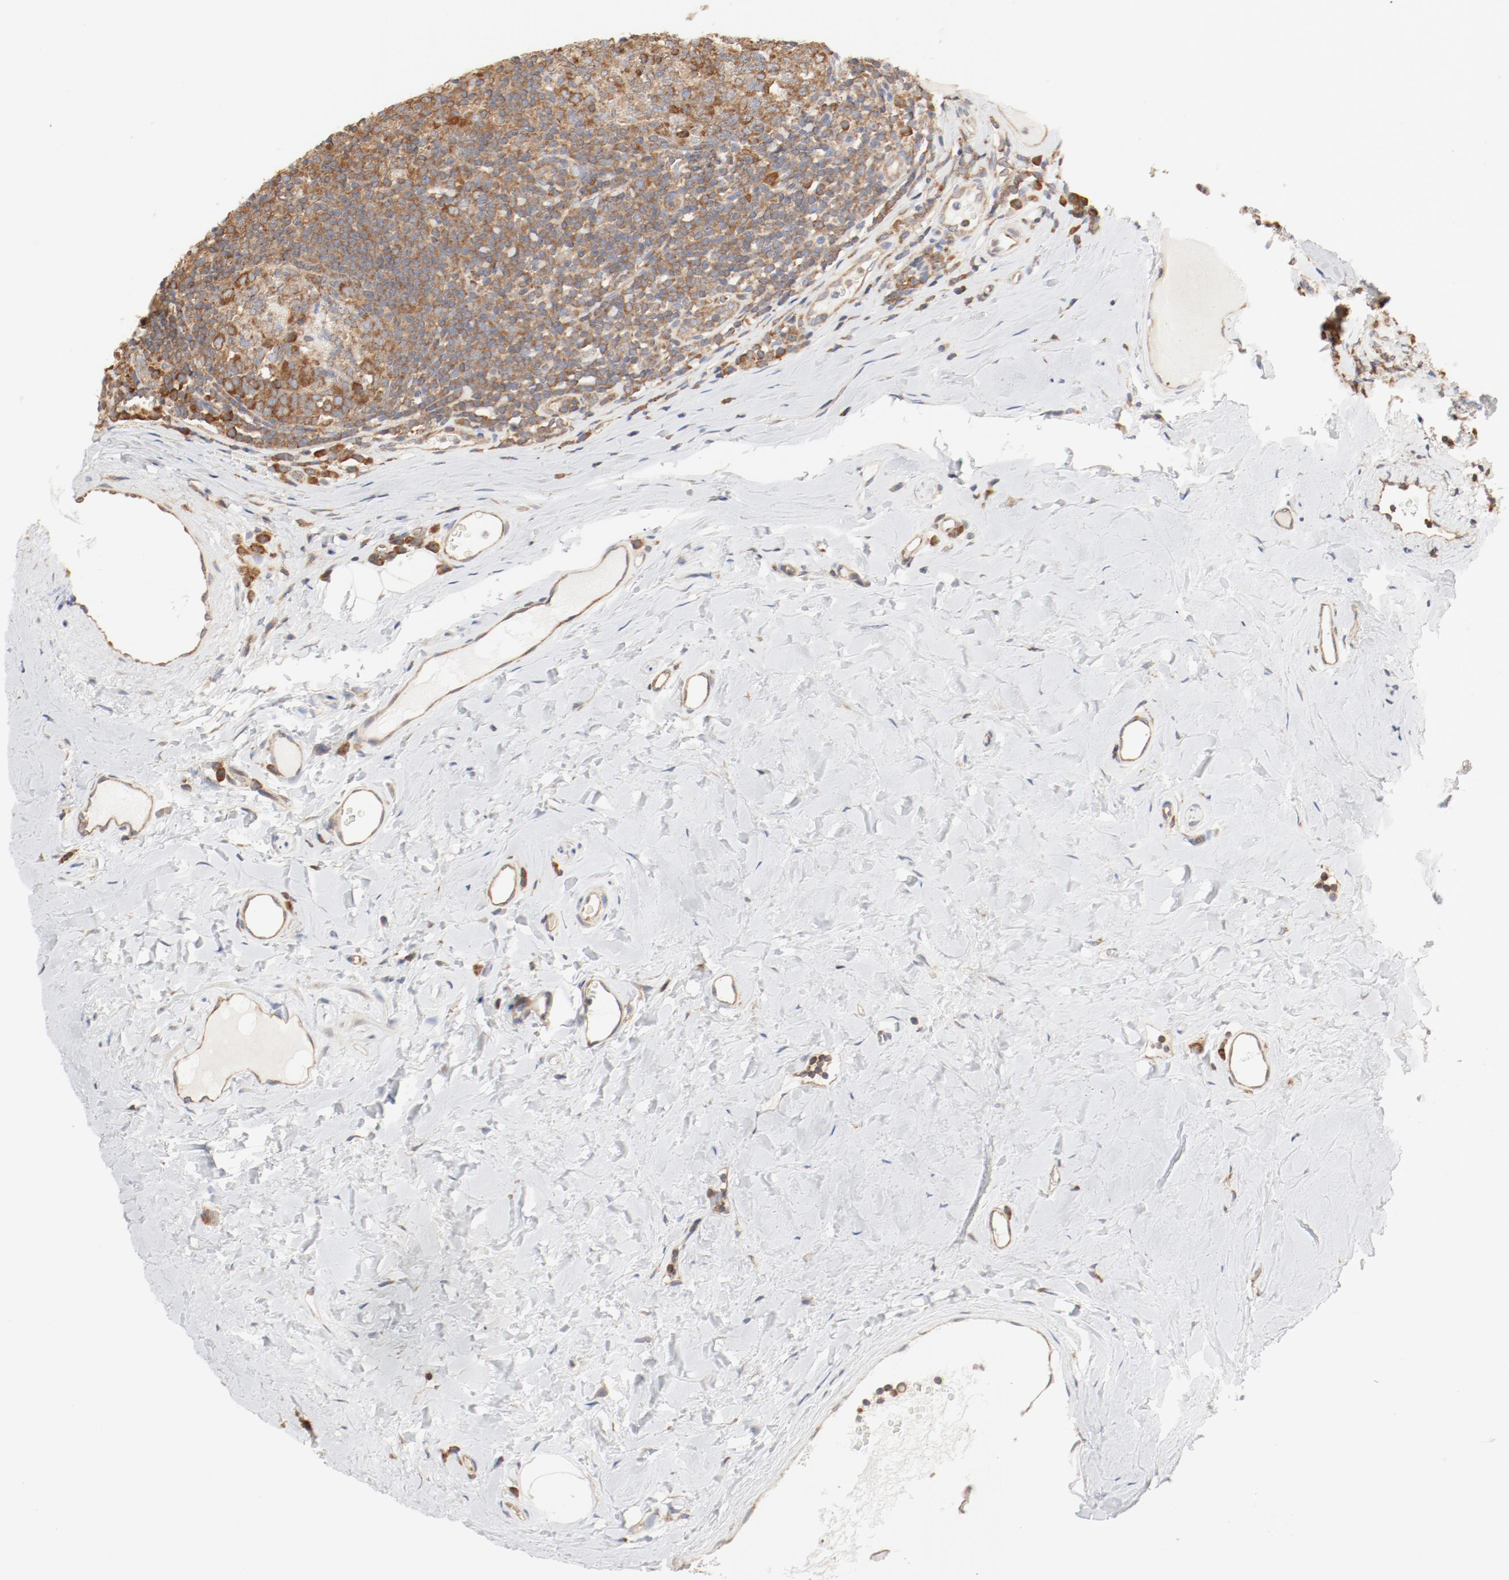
{"staining": {"intensity": "moderate", "quantity": ">75%", "location": "cytoplasmic/membranous"}, "tissue": "tonsil", "cell_type": "Germinal center cells", "image_type": "normal", "snomed": [{"axis": "morphology", "description": "Normal tissue, NOS"}, {"axis": "topography", "description": "Tonsil"}], "caption": "IHC image of unremarkable tonsil: human tonsil stained using immunohistochemistry (IHC) displays medium levels of moderate protein expression localized specifically in the cytoplasmic/membranous of germinal center cells, appearing as a cytoplasmic/membranous brown color.", "gene": "RPS6", "patient": {"sex": "male", "age": 31}}